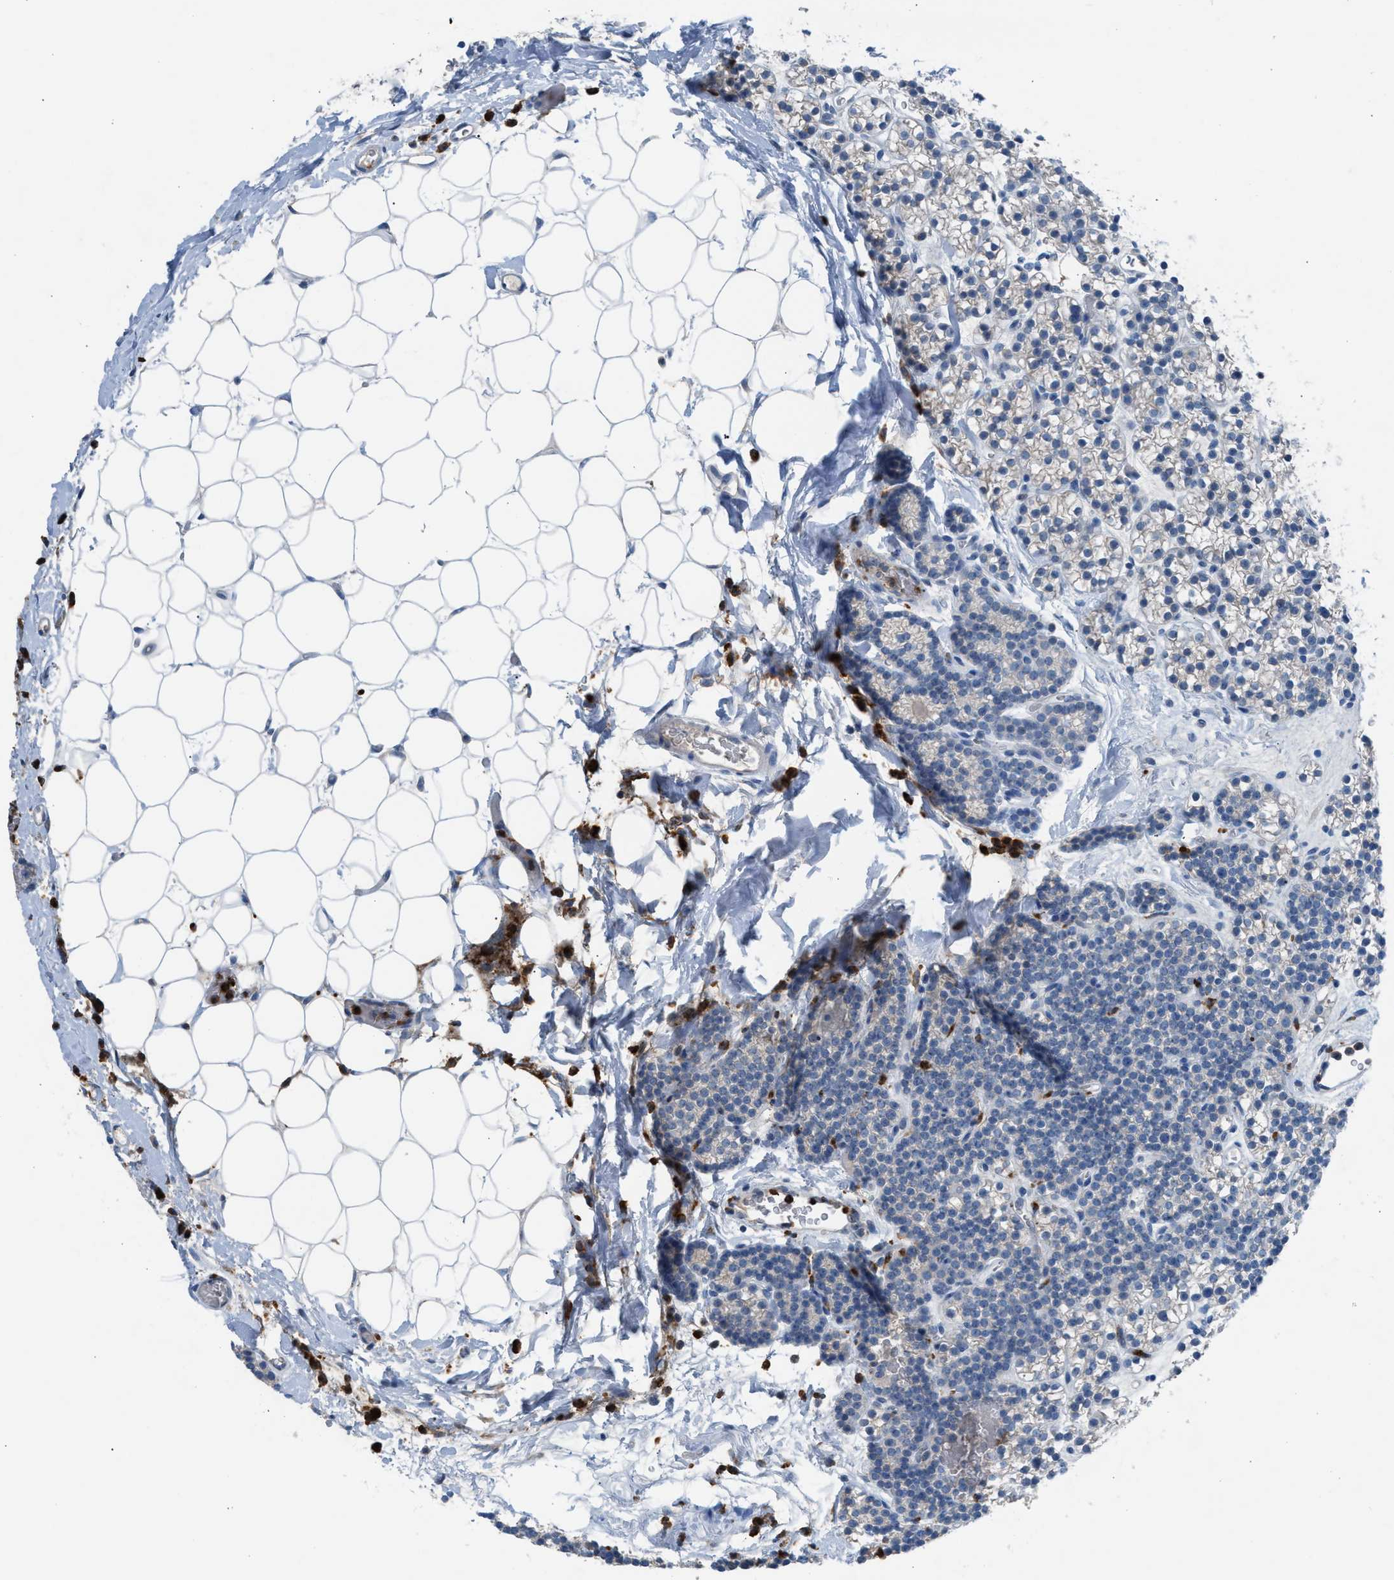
{"staining": {"intensity": "negative", "quantity": "none", "location": "none"}, "tissue": "parathyroid gland", "cell_type": "Glandular cells", "image_type": "normal", "snomed": [{"axis": "morphology", "description": "Normal tissue, NOS"}, {"axis": "morphology", "description": "Adenoma, NOS"}, {"axis": "topography", "description": "Parathyroid gland"}], "caption": "DAB (3,3'-diaminobenzidine) immunohistochemical staining of benign parathyroid gland reveals no significant staining in glandular cells.", "gene": "CFAP77", "patient": {"sex": "female", "age": 54}}